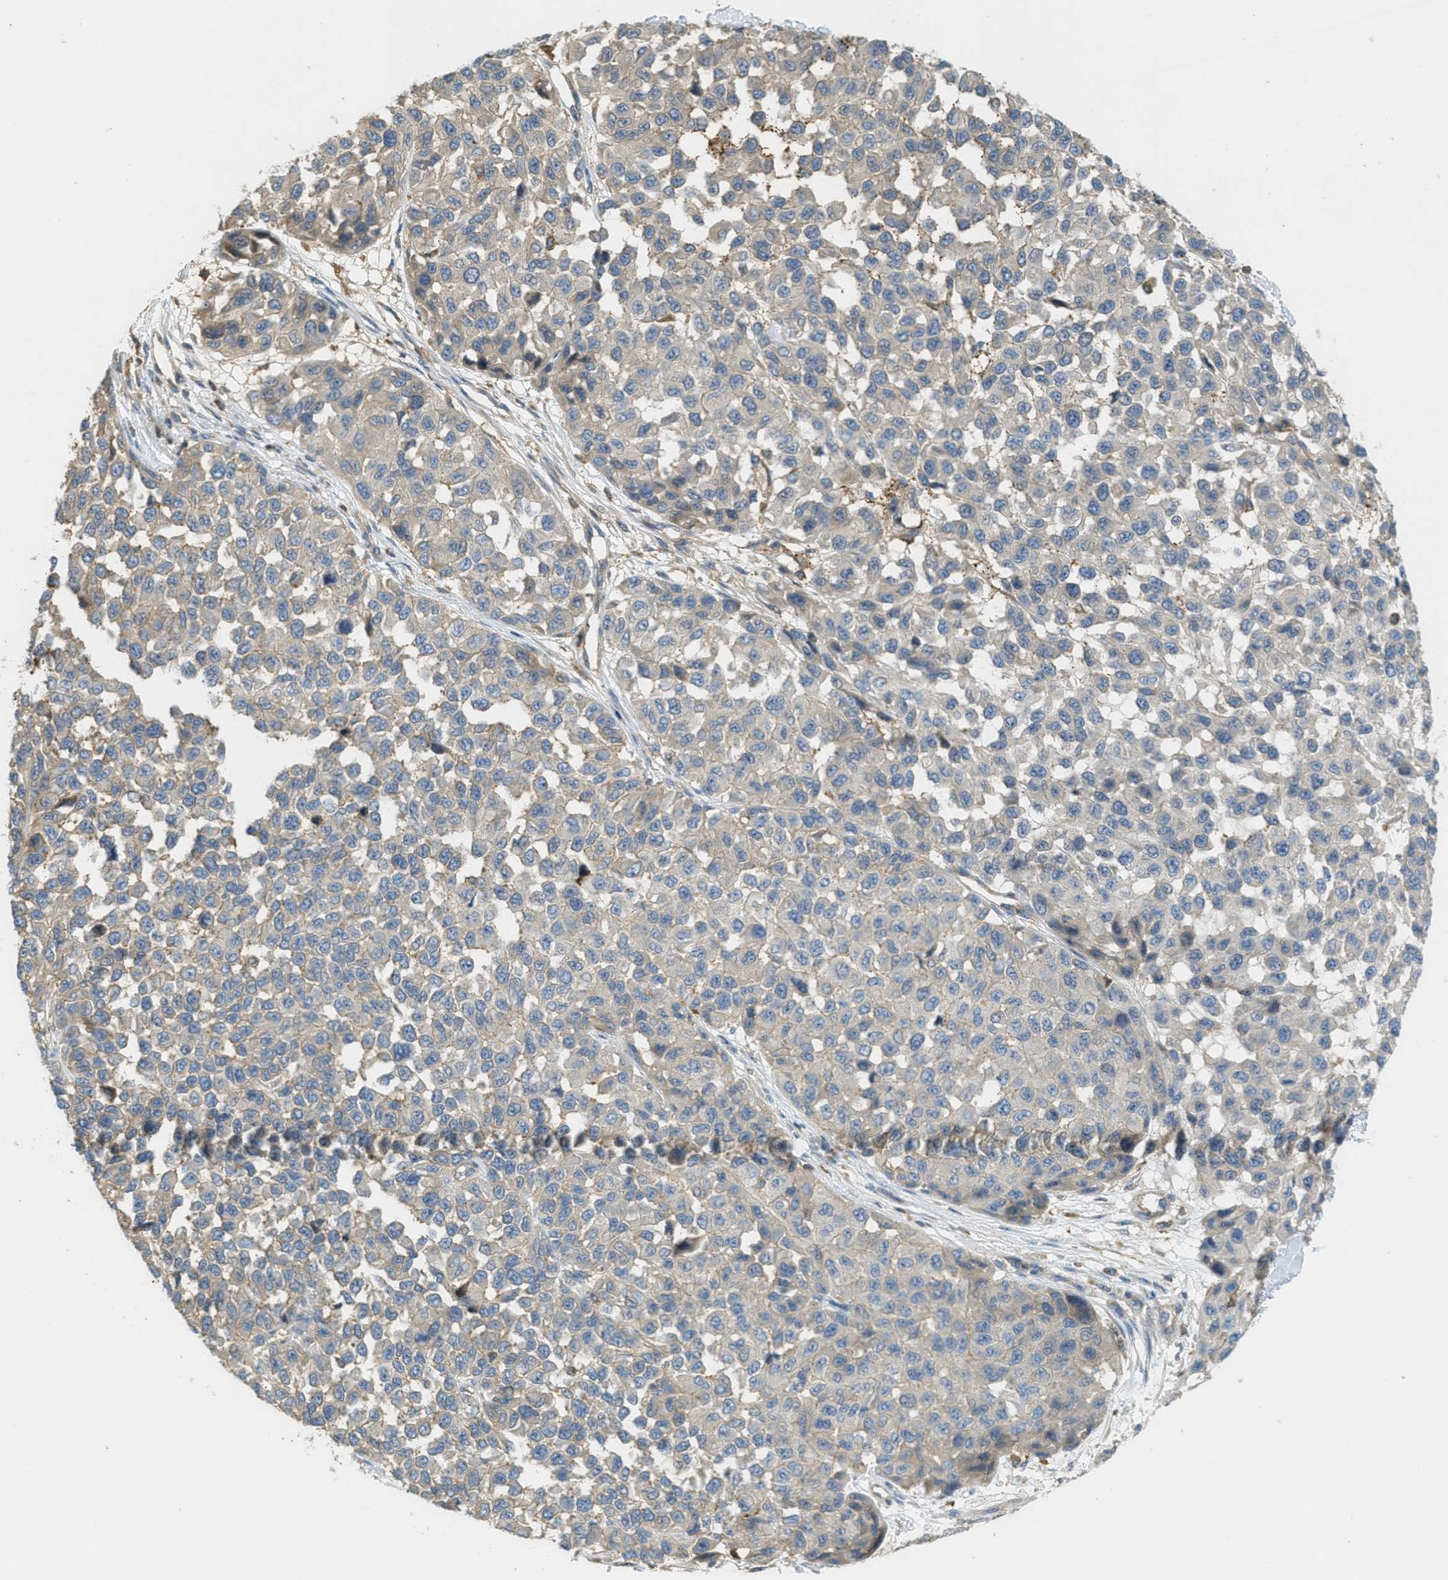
{"staining": {"intensity": "negative", "quantity": "none", "location": "none"}, "tissue": "melanoma", "cell_type": "Tumor cells", "image_type": "cancer", "snomed": [{"axis": "morphology", "description": "Normal tissue, NOS"}, {"axis": "morphology", "description": "Malignant melanoma, NOS"}, {"axis": "topography", "description": "Skin"}], "caption": "Human melanoma stained for a protein using IHC exhibits no expression in tumor cells.", "gene": "GRIK2", "patient": {"sex": "male", "age": 62}}